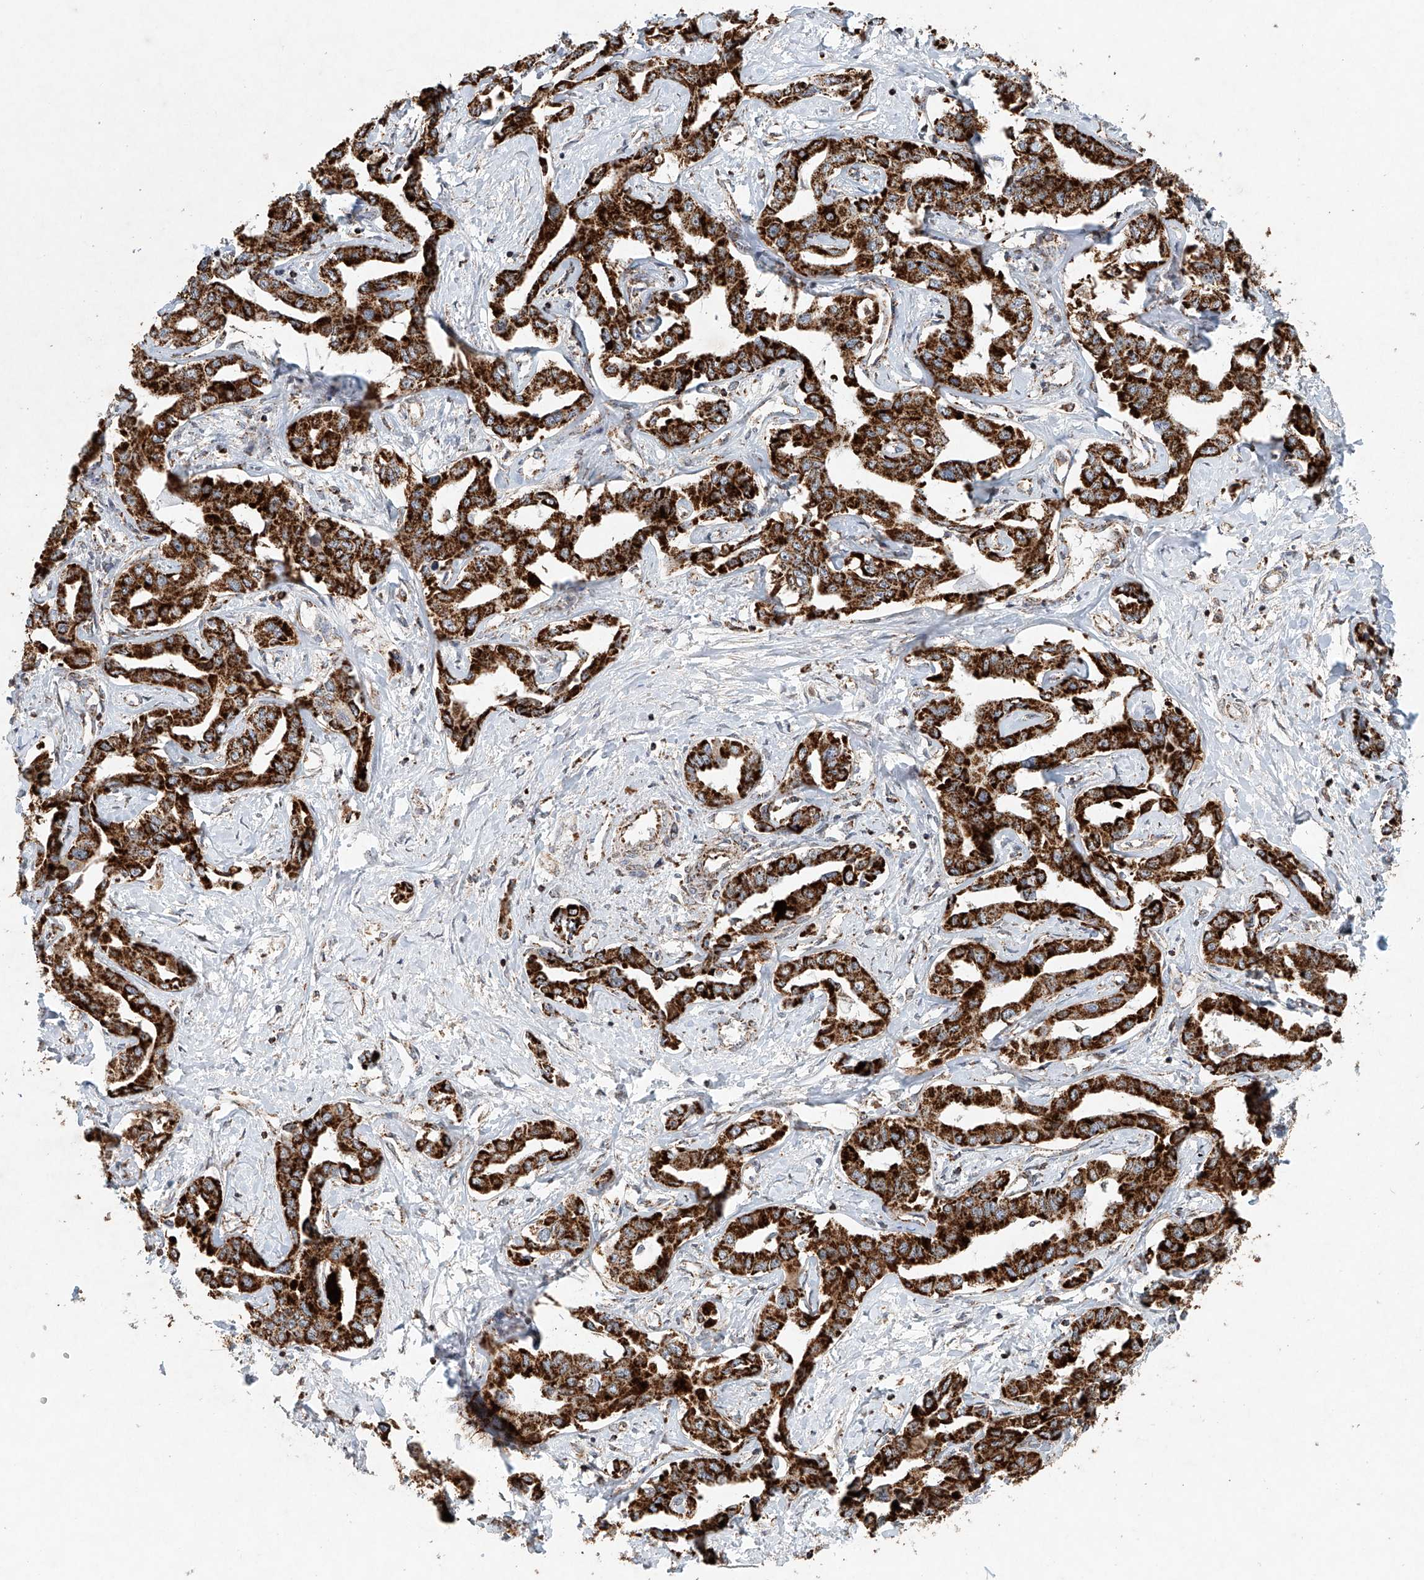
{"staining": {"intensity": "strong", "quantity": ">75%", "location": "cytoplasmic/membranous"}, "tissue": "liver cancer", "cell_type": "Tumor cells", "image_type": "cancer", "snomed": [{"axis": "morphology", "description": "Cholangiocarcinoma"}, {"axis": "topography", "description": "Liver"}], "caption": "This is a photomicrograph of immunohistochemistry (IHC) staining of liver cholangiocarcinoma, which shows strong expression in the cytoplasmic/membranous of tumor cells.", "gene": "DCAF11", "patient": {"sex": "male", "age": 59}}